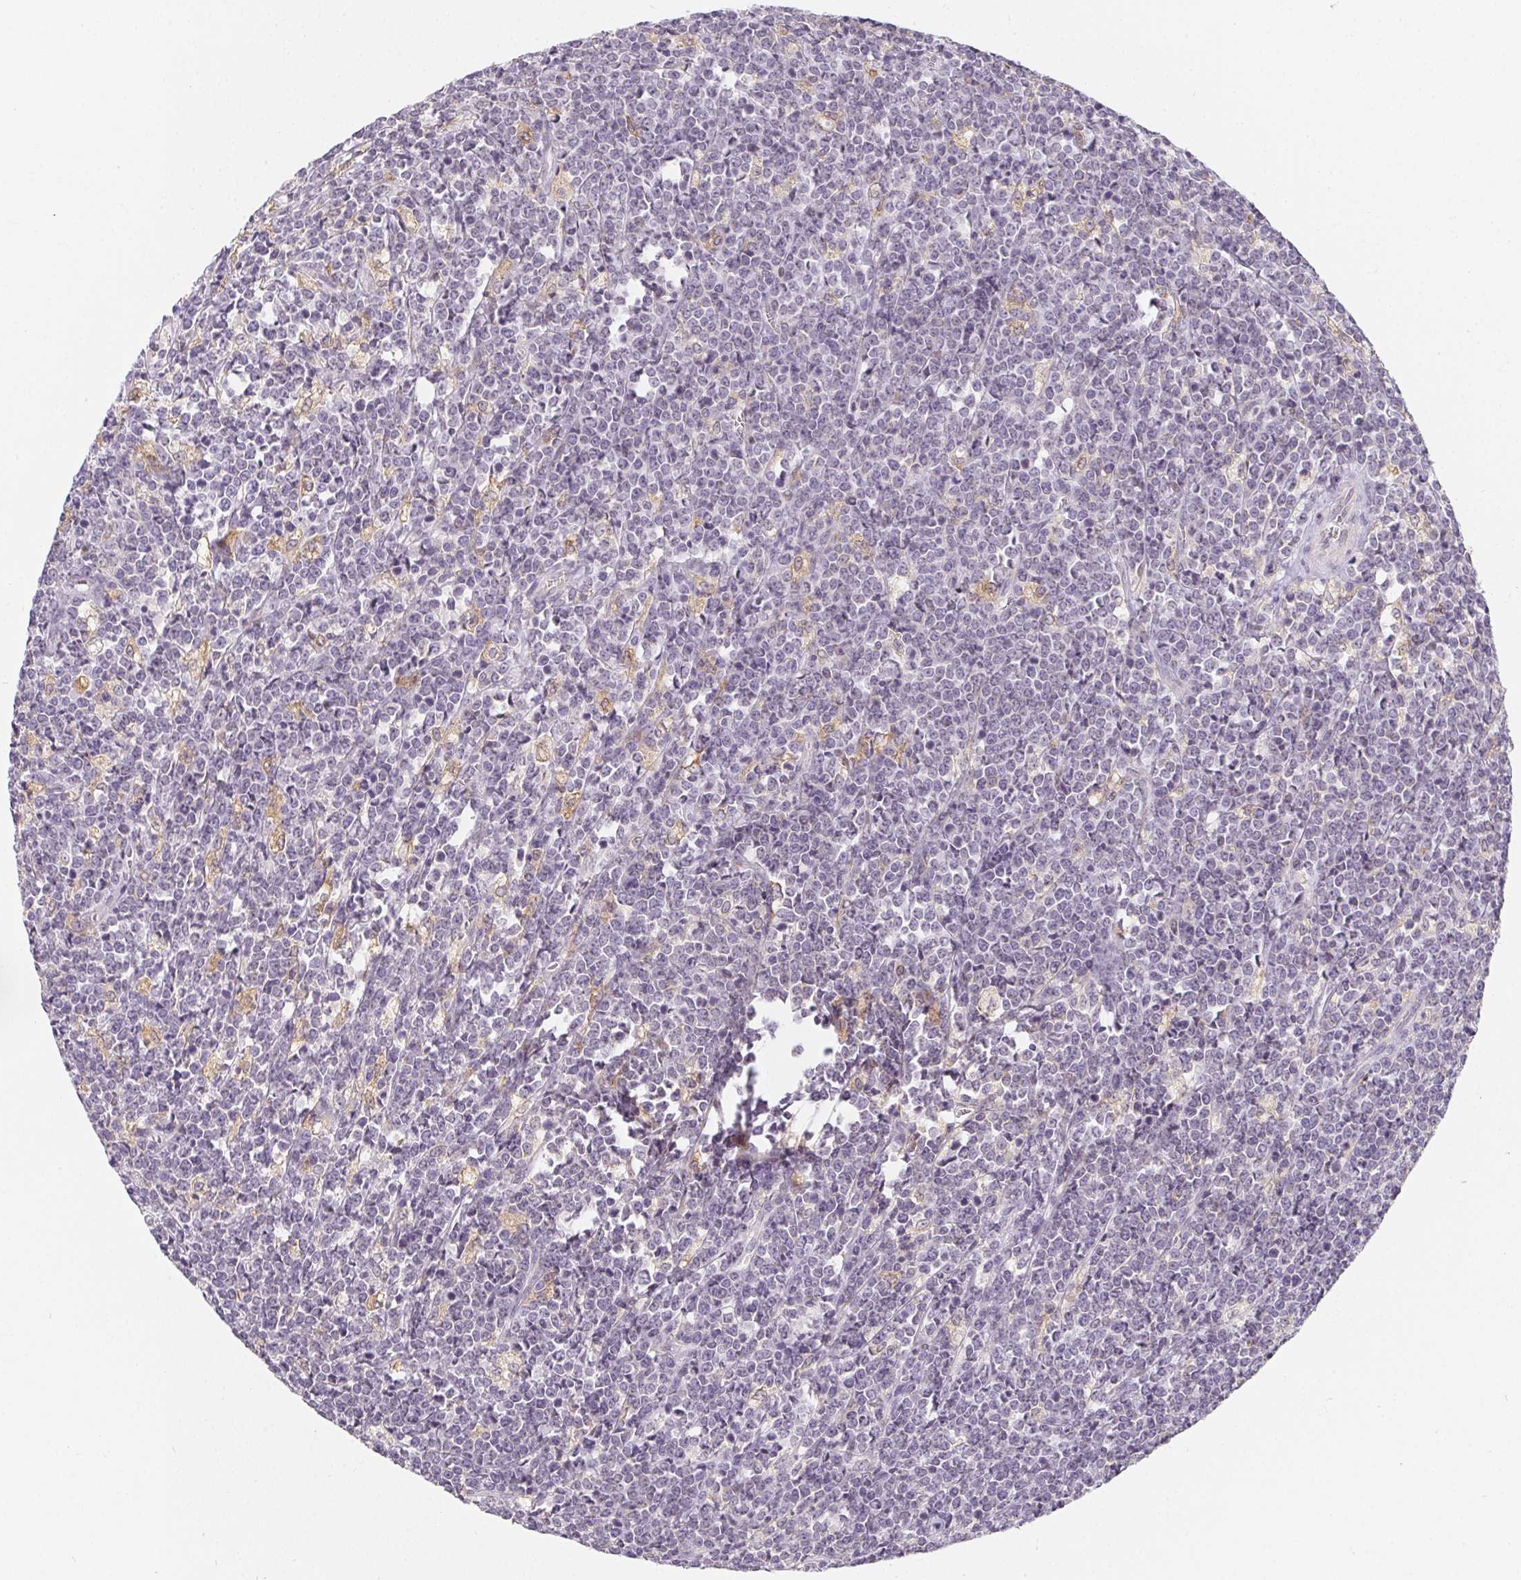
{"staining": {"intensity": "negative", "quantity": "none", "location": "none"}, "tissue": "lymphoma", "cell_type": "Tumor cells", "image_type": "cancer", "snomed": [{"axis": "morphology", "description": "Malignant lymphoma, non-Hodgkin's type, High grade"}, {"axis": "topography", "description": "Small intestine"}], "caption": "The photomicrograph reveals no significant expression in tumor cells of high-grade malignant lymphoma, non-Hodgkin's type. (Stains: DAB immunohistochemistry (IHC) with hematoxylin counter stain, Microscopy: brightfield microscopy at high magnification).", "gene": "SOAT1", "patient": {"sex": "female", "age": 56}}